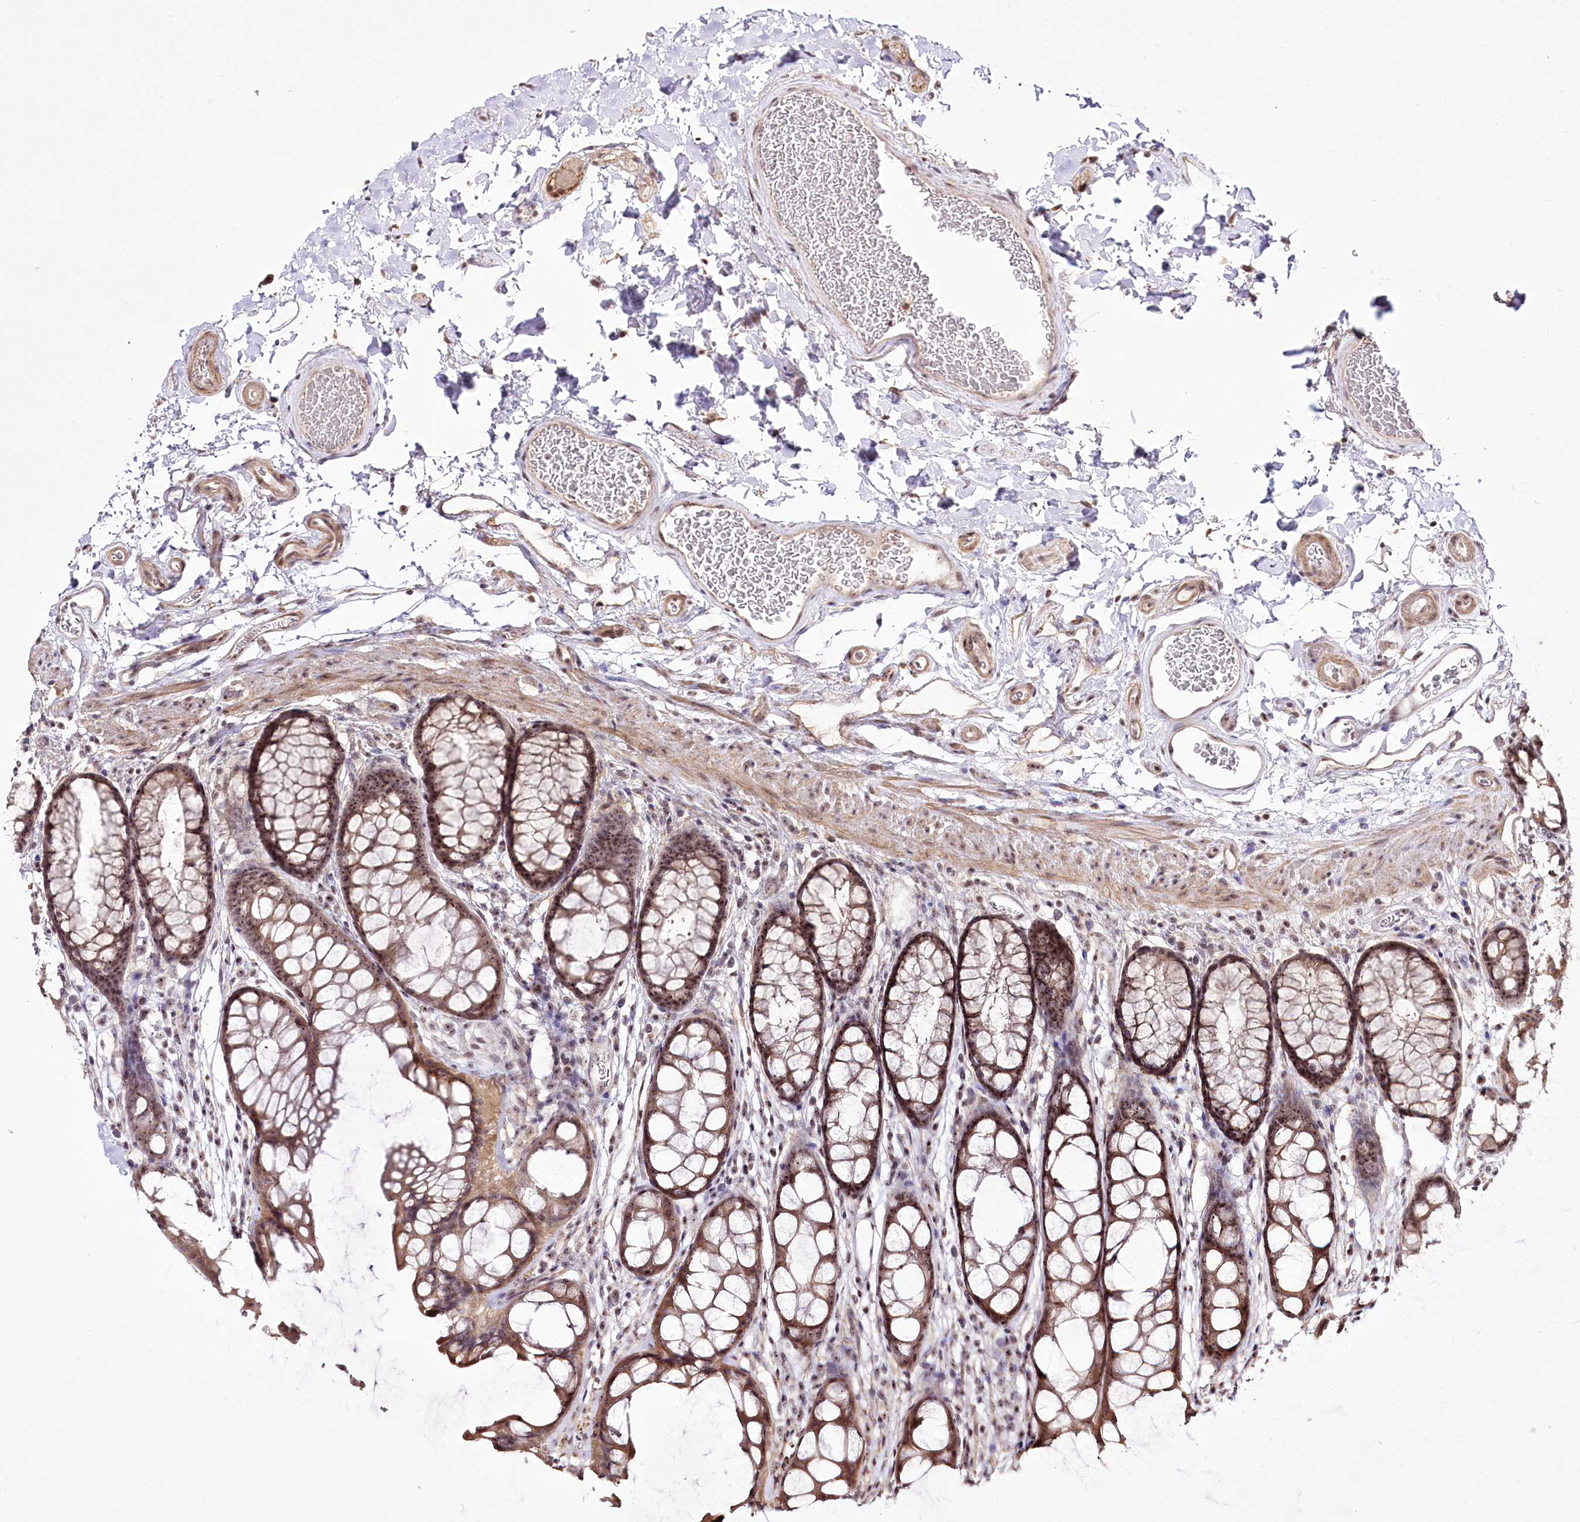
{"staining": {"intensity": "moderate", "quantity": "25%-75%", "location": "cytoplasmic/membranous,nuclear"}, "tissue": "colon", "cell_type": "Endothelial cells", "image_type": "normal", "snomed": [{"axis": "morphology", "description": "Normal tissue, NOS"}, {"axis": "topography", "description": "Colon"}], "caption": "Protein expression by IHC exhibits moderate cytoplasmic/membranous,nuclear expression in about 25%-75% of endothelial cells in benign colon. (Stains: DAB (3,3'-diaminobenzidine) in brown, nuclei in blue, Microscopy: brightfield microscopy at high magnification).", "gene": "CCDC59", "patient": {"sex": "female", "age": 82}}